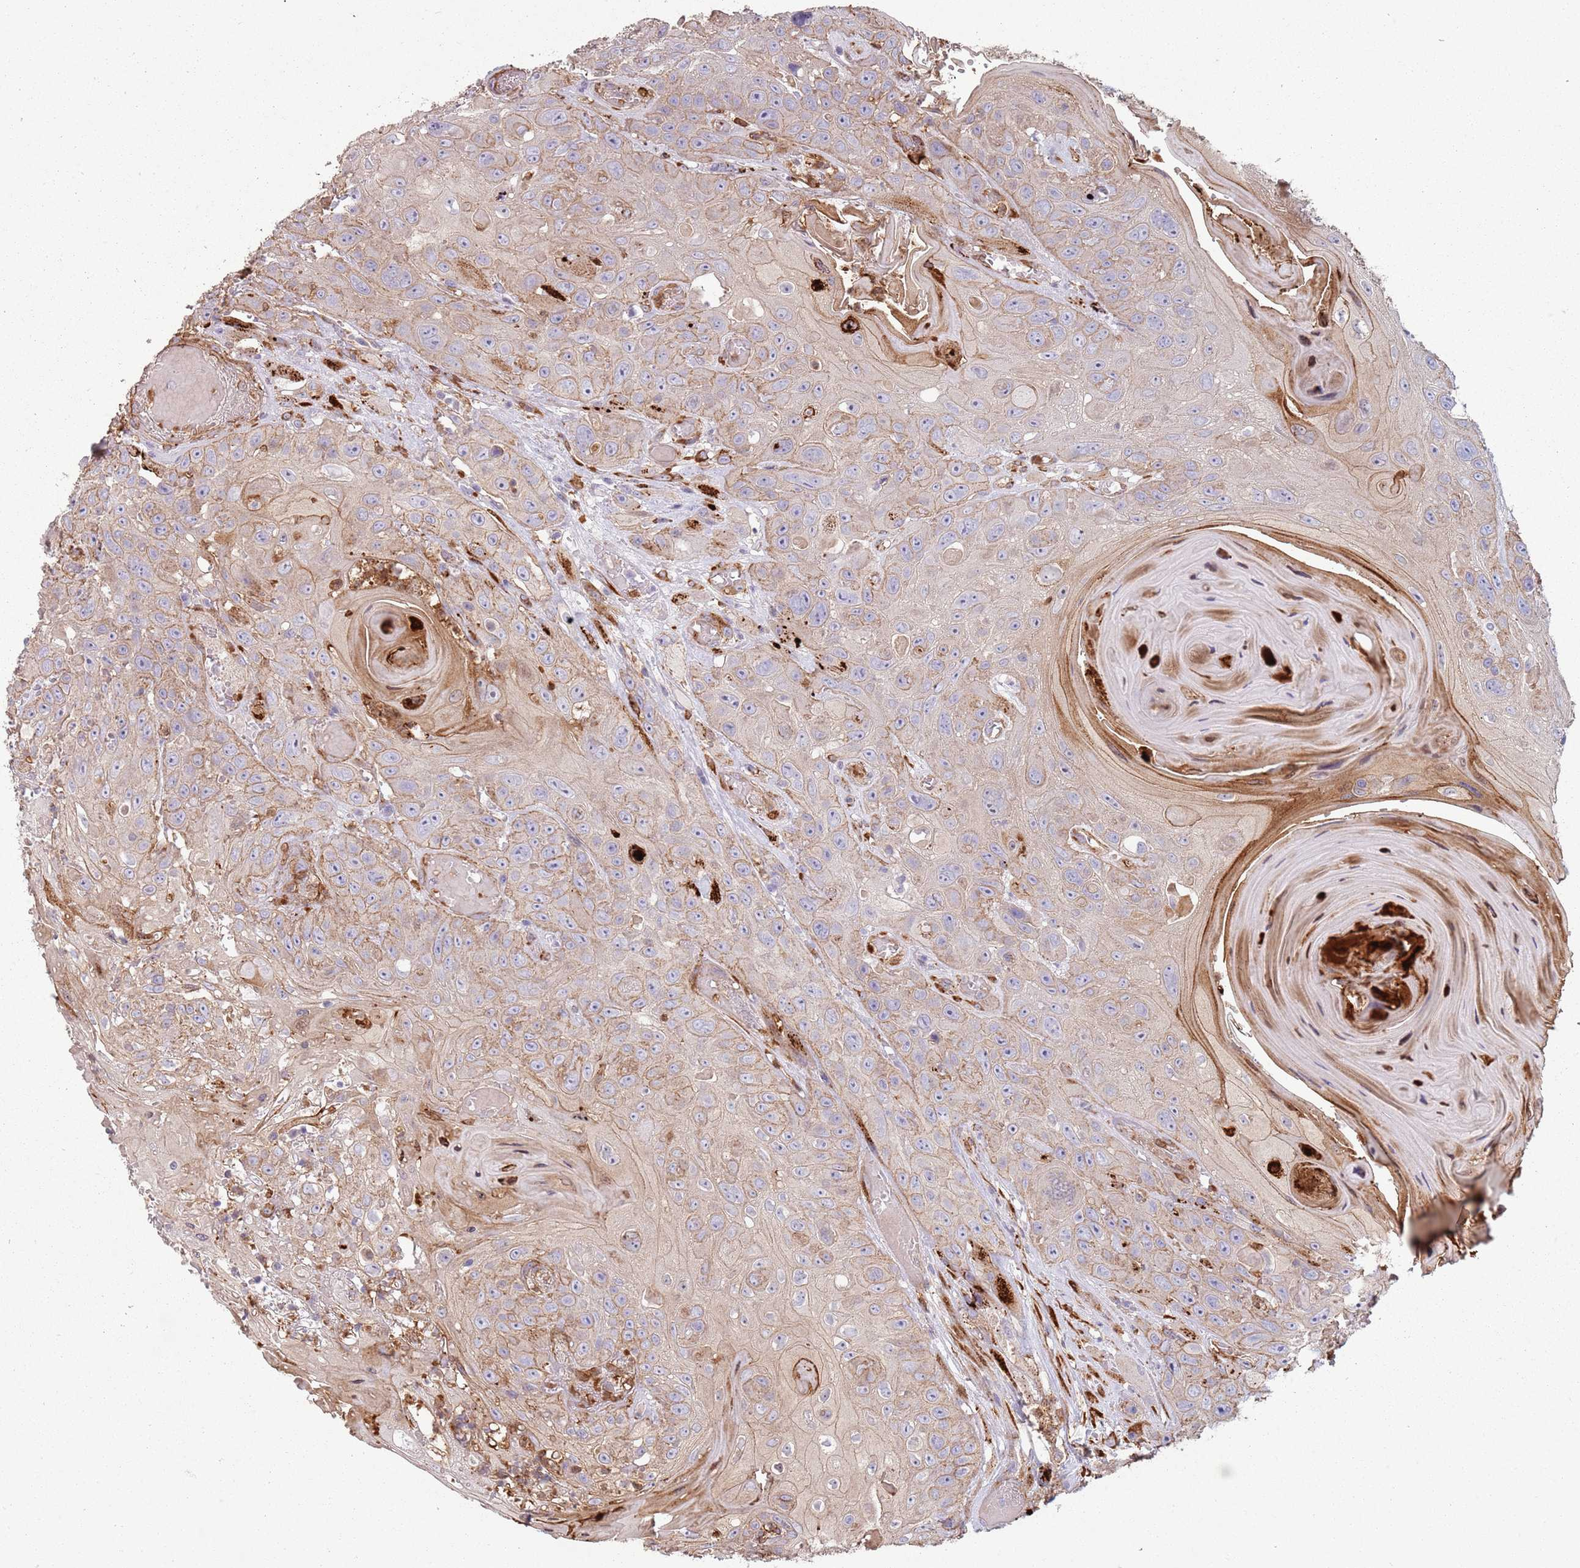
{"staining": {"intensity": "weak", "quantity": ">75%", "location": "cytoplasmic/membranous"}, "tissue": "head and neck cancer", "cell_type": "Tumor cells", "image_type": "cancer", "snomed": [{"axis": "morphology", "description": "Squamous cell carcinoma, NOS"}, {"axis": "topography", "description": "Head-Neck"}], "caption": "Protein analysis of head and neck cancer (squamous cell carcinoma) tissue exhibits weak cytoplasmic/membranous positivity in approximately >75% of tumor cells.", "gene": "PHLPP2", "patient": {"sex": "female", "age": 59}}